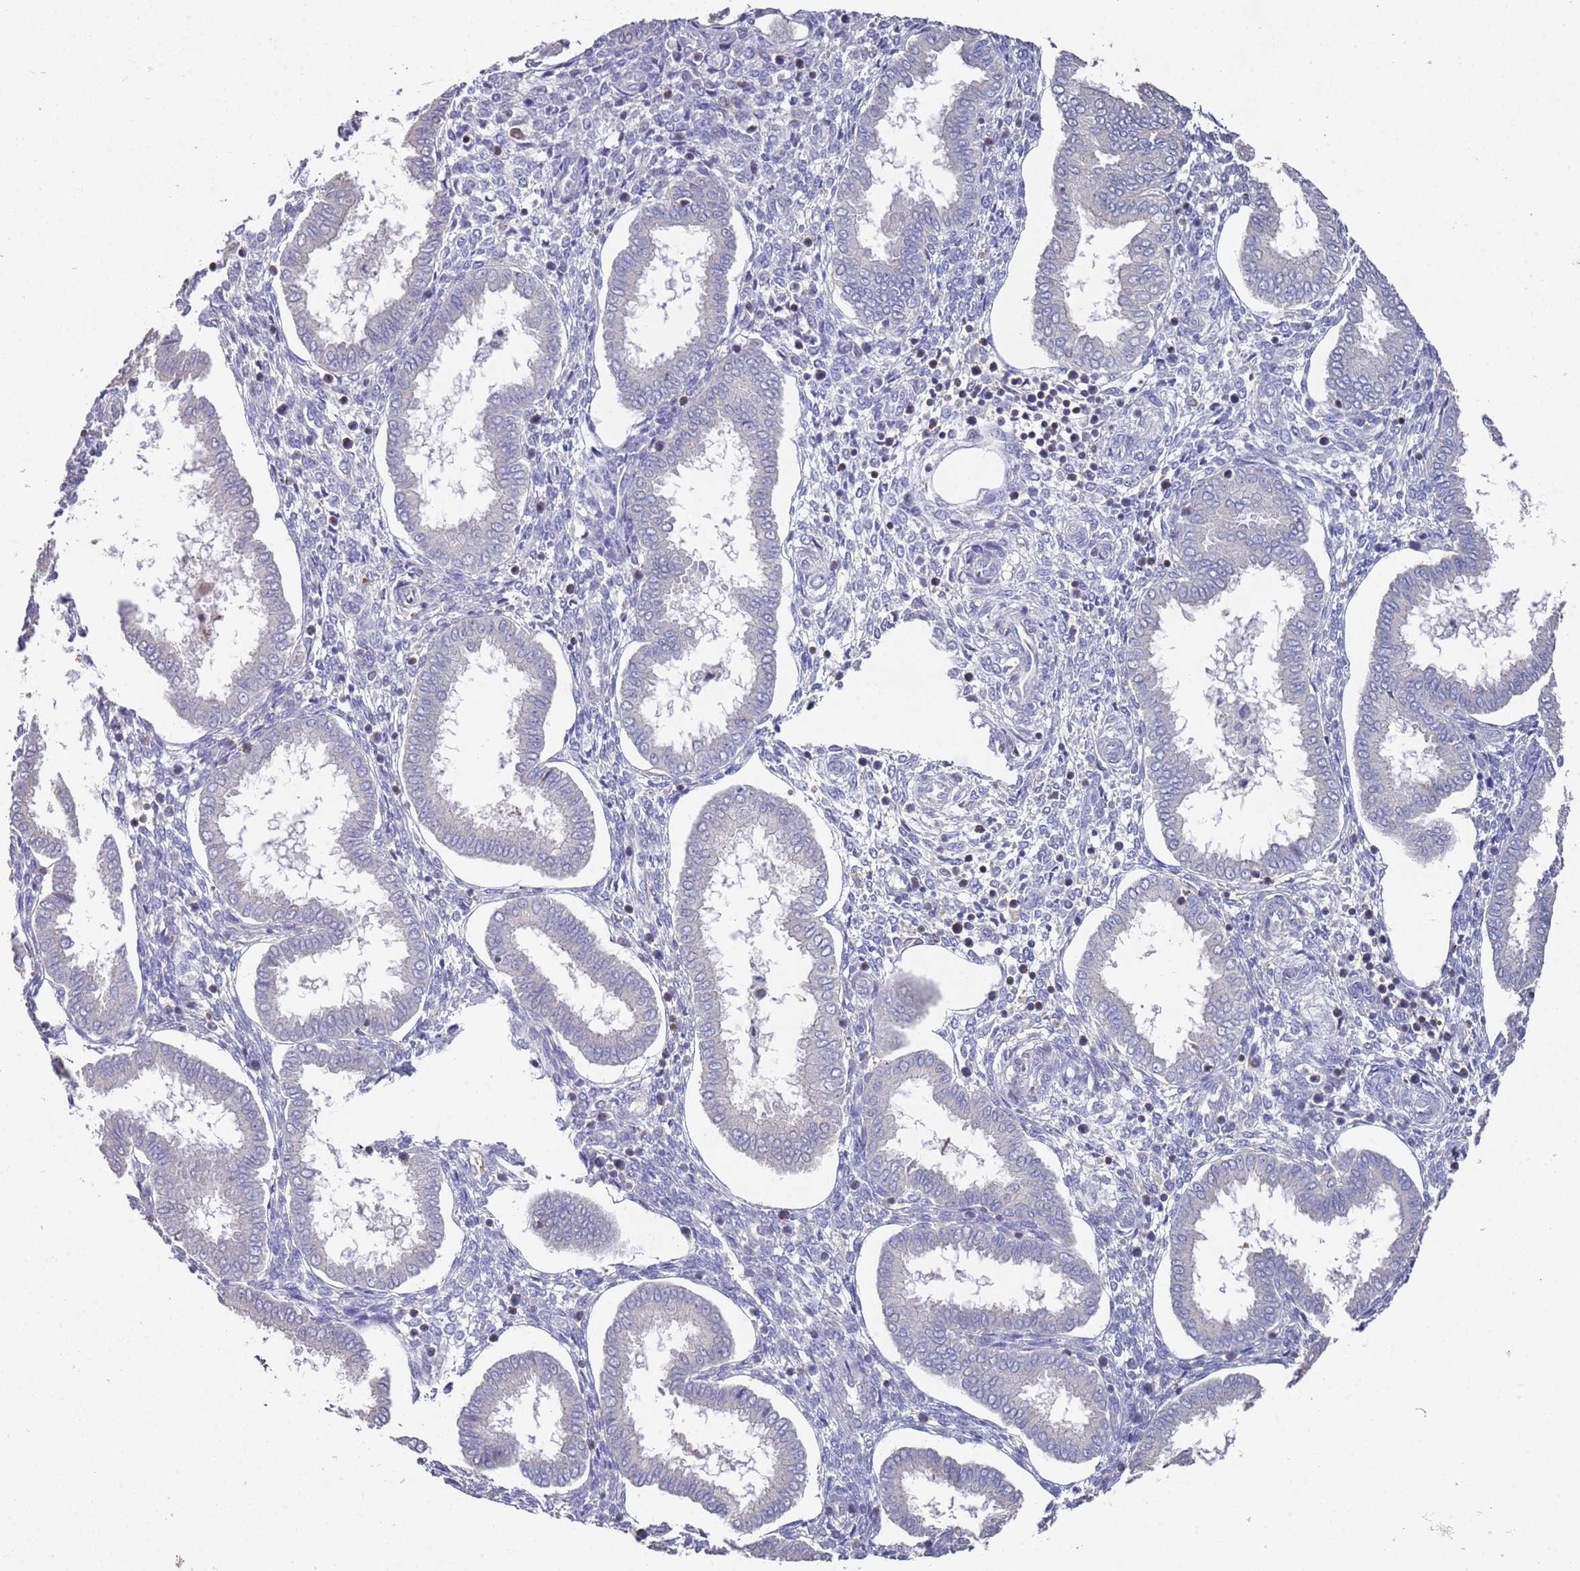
{"staining": {"intensity": "negative", "quantity": "none", "location": "none"}, "tissue": "endometrium", "cell_type": "Cells in endometrial stroma", "image_type": "normal", "snomed": [{"axis": "morphology", "description": "Normal tissue, NOS"}, {"axis": "topography", "description": "Endometrium"}], "caption": "Histopathology image shows no protein staining in cells in endometrial stroma of benign endometrium.", "gene": "LACC1", "patient": {"sex": "female", "age": 24}}